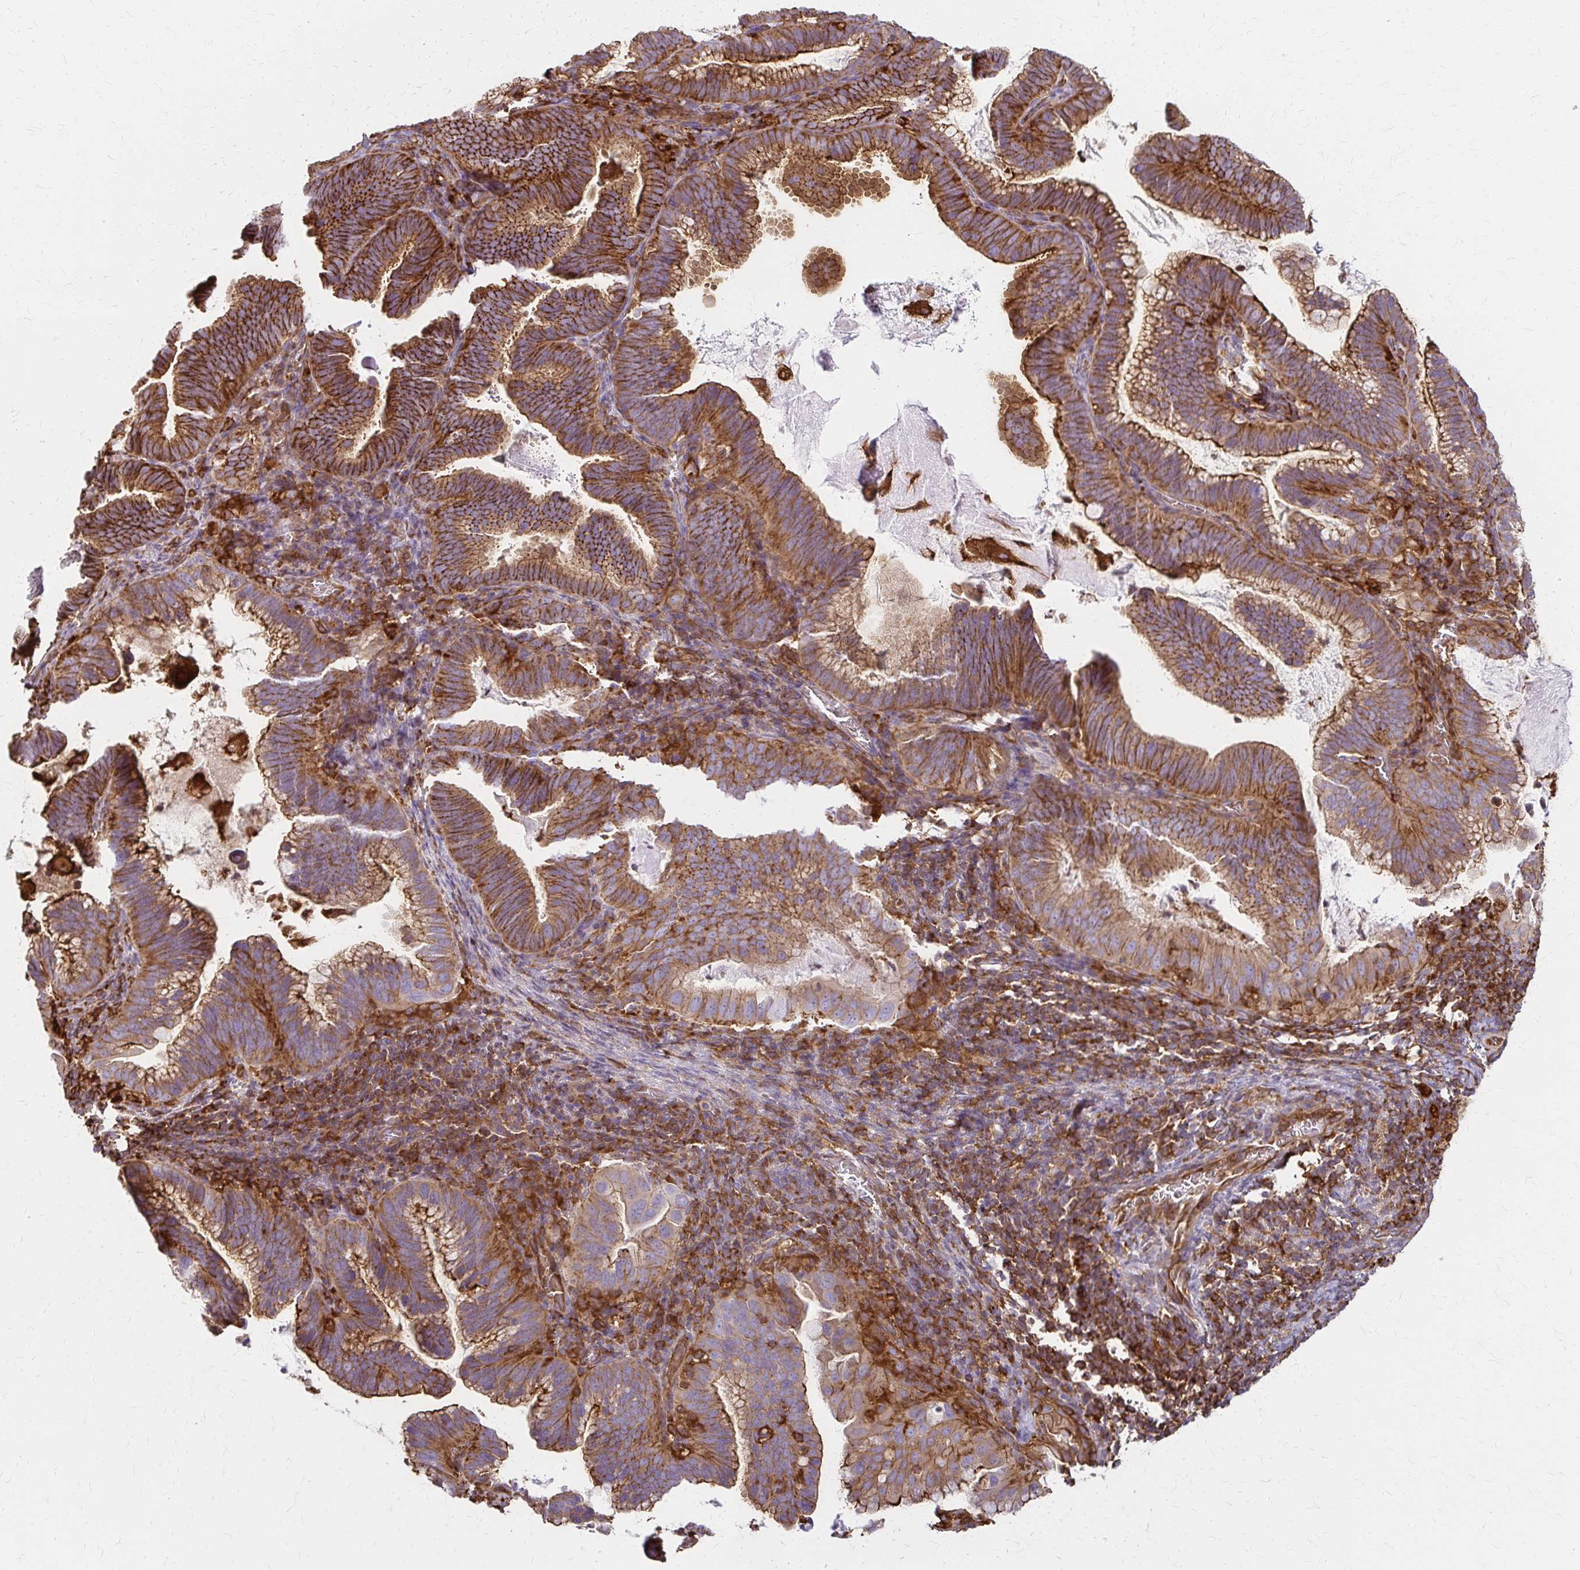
{"staining": {"intensity": "moderate", "quantity": ">75%", "location": "cytoplasmic/membranous"}, "tissue": "cervical cancer", "cell_type": "Tumor cells", "image_type": "cancer", "snomed": [{"axis": "morphology", "description": "Adenocarcinoma, NOS"}, {"axis": "topography", "description": "Cervix"}], "caption": "DAB (3,3'-diaminobenzidine) immunohistochemical staining of cervical adenocarcinoma exhibits moderate cytoplasmic/membranous protein positivity in about >75% of tumor cells.", "gene": "WASF2", "patient": {"sex": "female", "age": 61}}